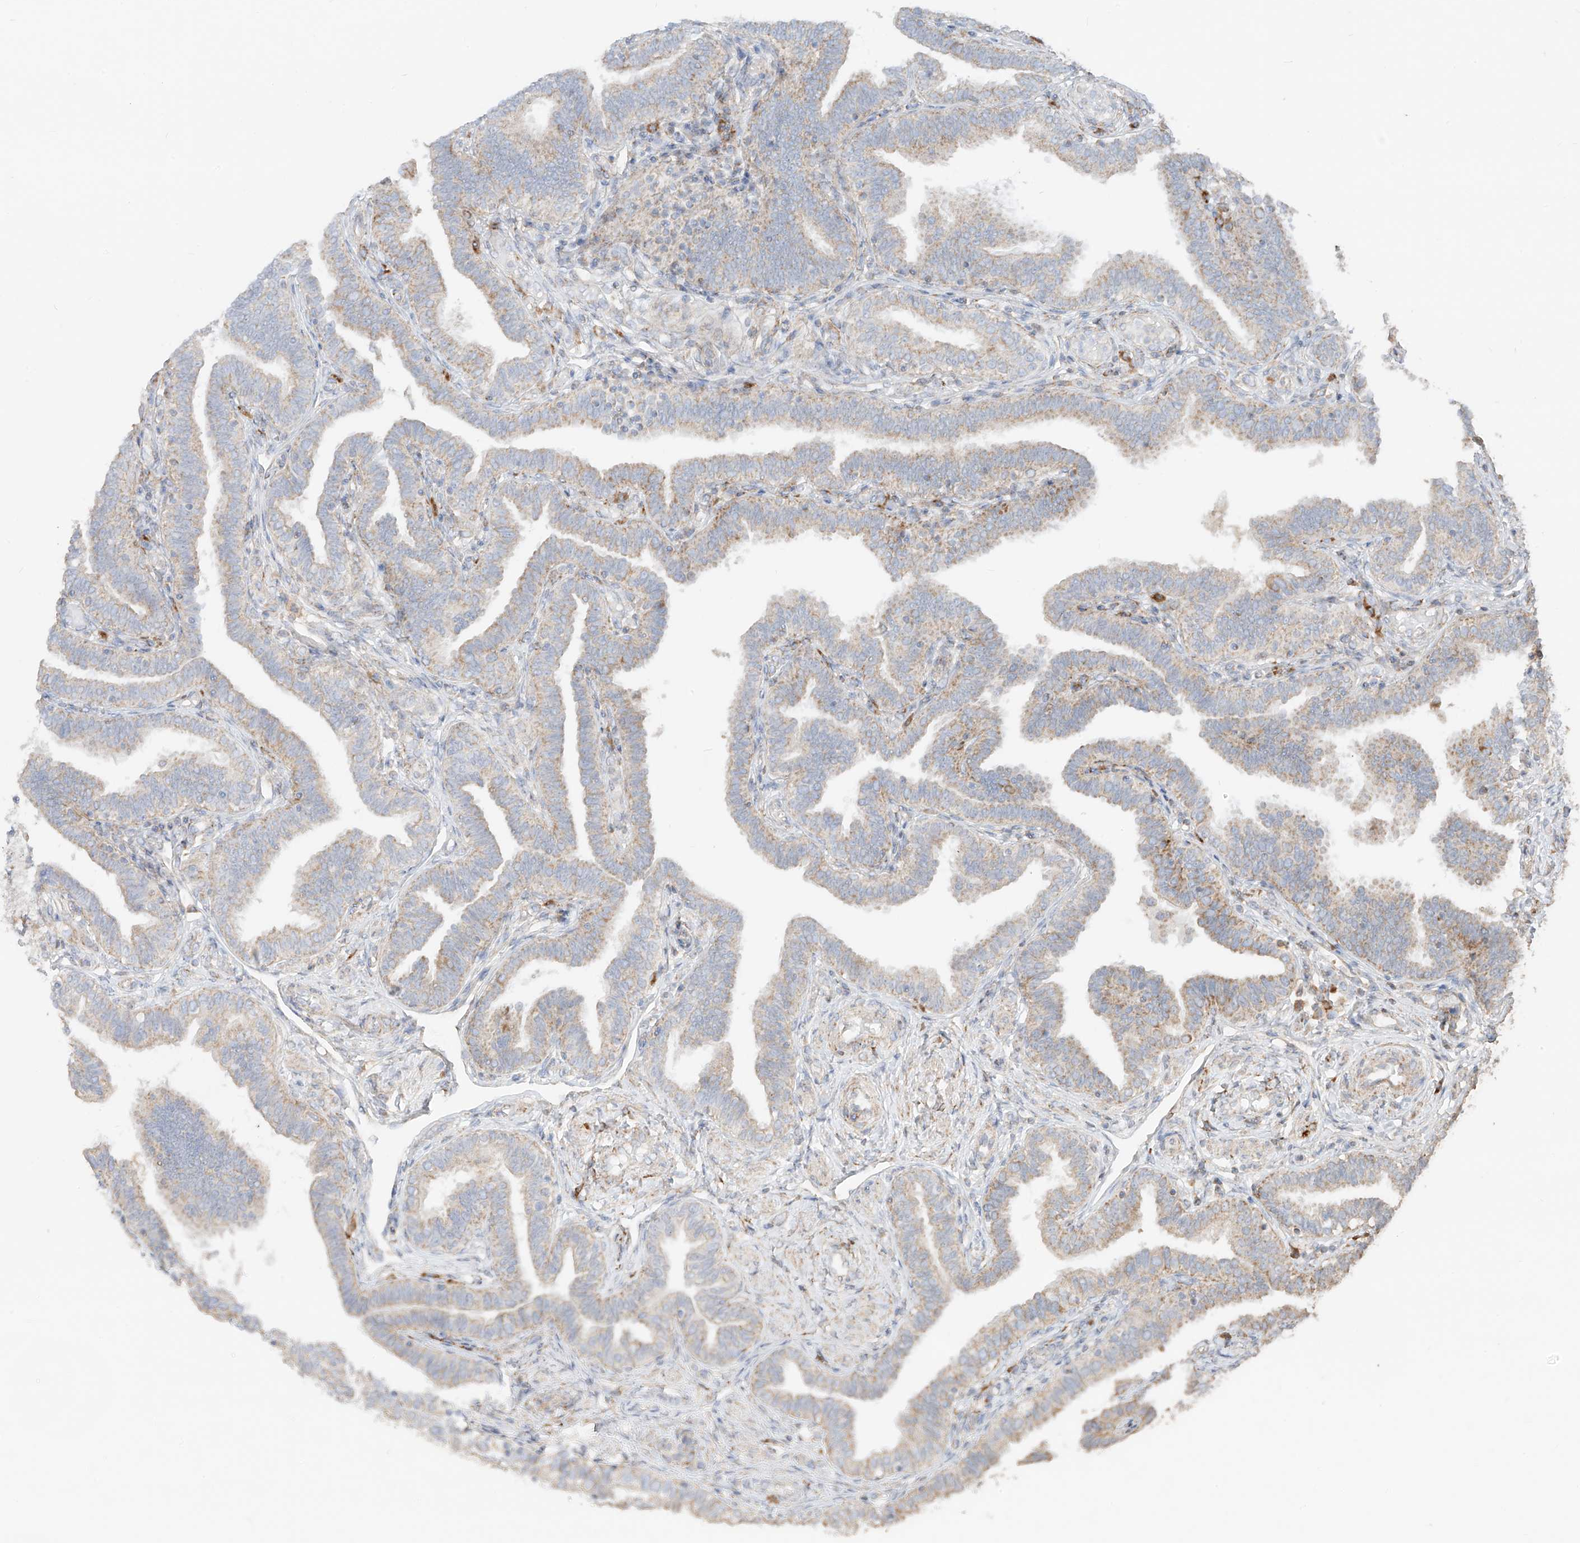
{"staining": {"intensity": "moderate", "quantity": "25%-75%", "location": "cytoplasmic/membranous"}, "tissue": "fallopian tube", "cell_type": "Glandular cells", "image_type": "normal", "snomed": [{"axis": "morphology", "description": "Normal tissue, NOS"}, {"axis": "topography", "description": "Fallopian tube"}], "caption": "High-power microscopy captured an immunohistochemistry histopathology image of normal fallopian tube, revealing moderate cytoplasmic/membranous expression in about 25%-75% of glandular cells.", "gene": "COLGALT2", "patient": {"sex": "female", "age": 39}}